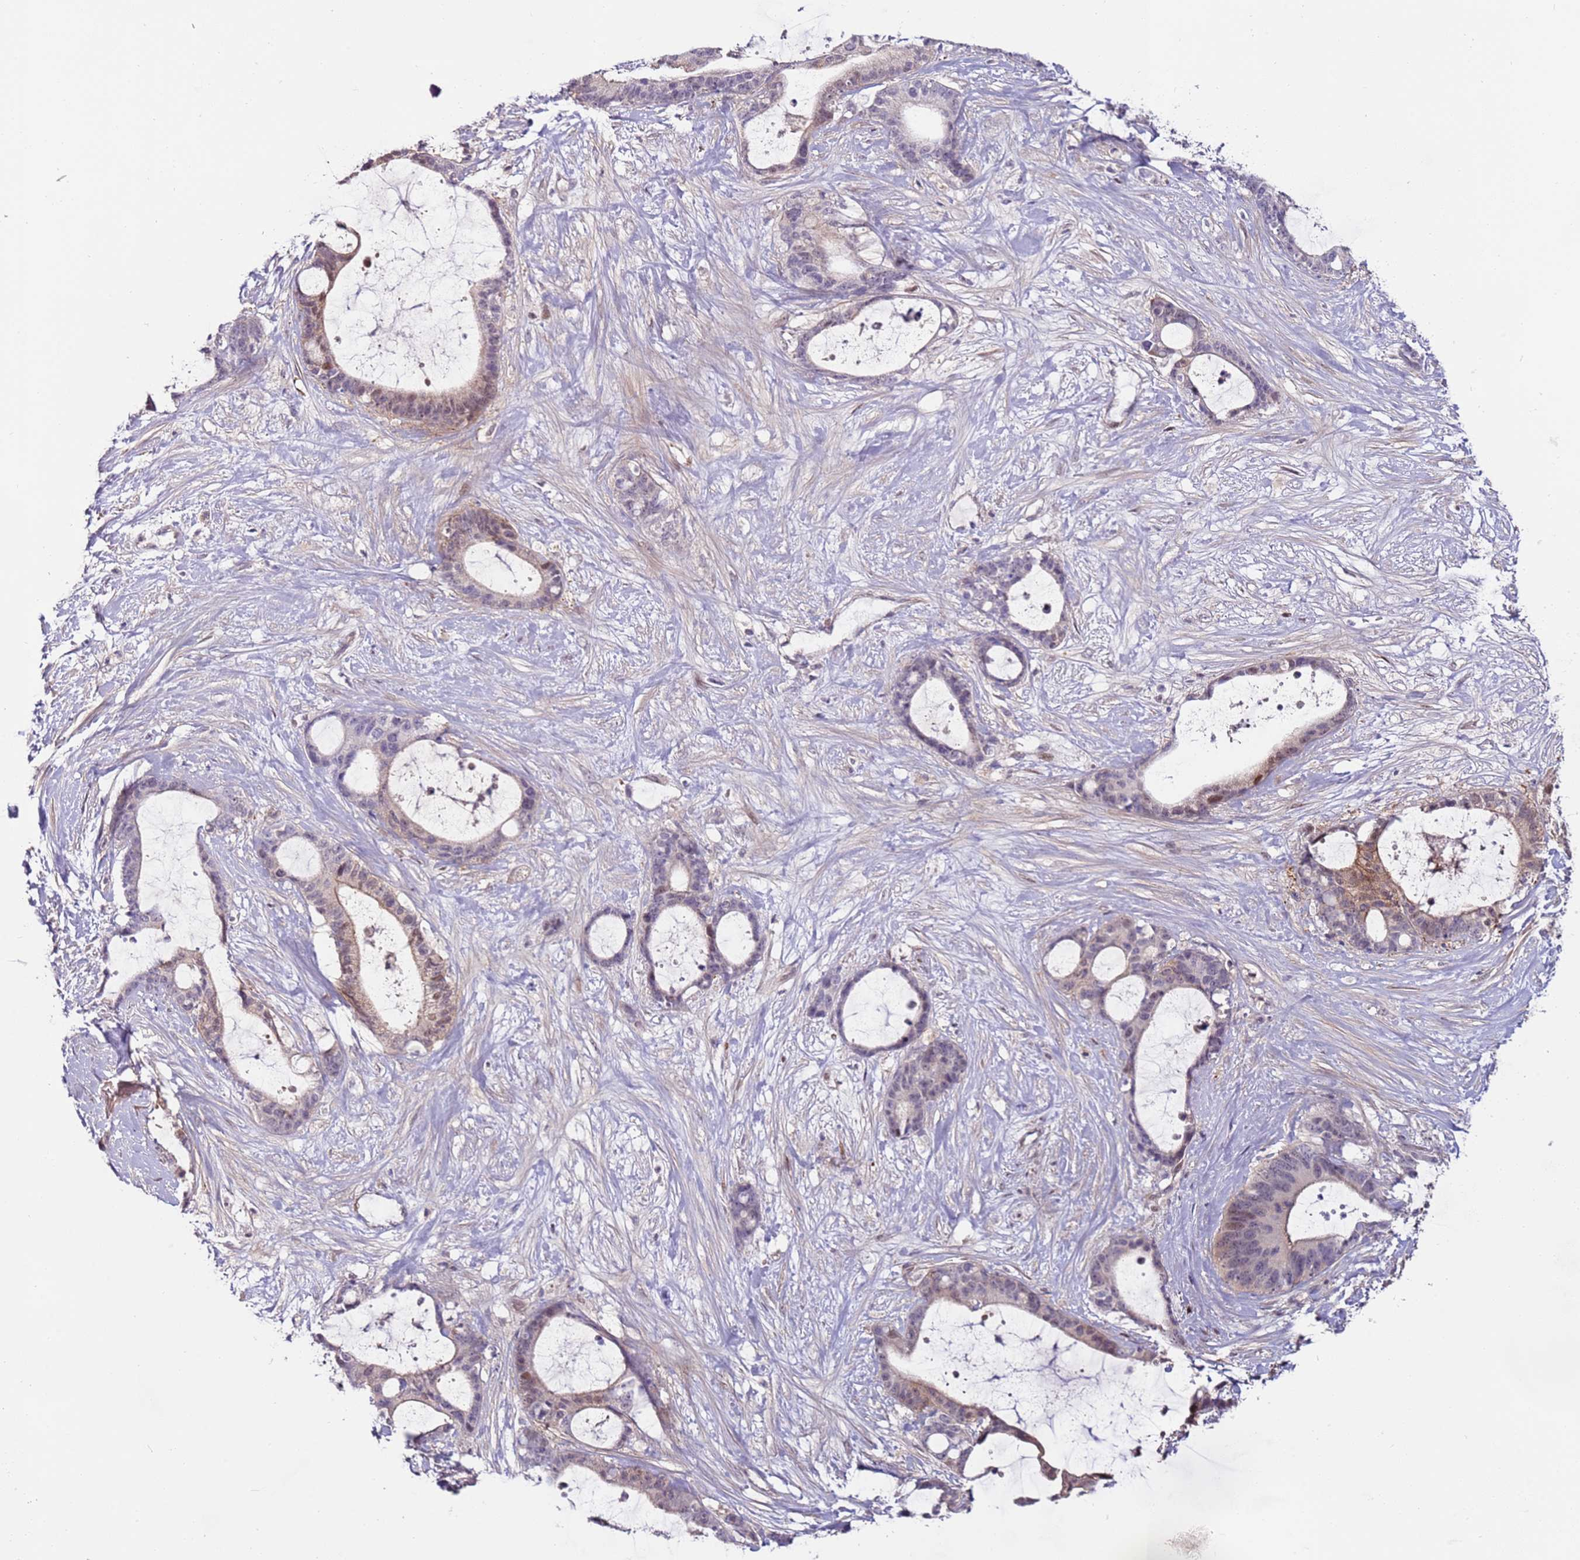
{"staining": {"intensity": "weak", "quantity": "25%-75%", "location": "cytoplasmic/membranous"}, "tissue": "liver cancer", "cell_type": "Tumor cells", "image_type": "cancer", "snomed": [{"axis": "morphology", "description": "Normal tissue, NOS"}, {"axis": "morphology", "description": "Cholangiocarcinoma"}, {"axis": "topography", "description": "Liver"}, {"axis": "topography", "description": "Peripheral nerve tissue"}], "caption": "Protein staining displays weak cytoplasmic/membranous positivity in approximately 25%-75% of tumor cells in liver cholangiocarcinoma. (DAB IHC, brown staining for protein, blue staining for nuclei).", "gene": "MTG2", "patient": {"sex": "female", "age": 73}}